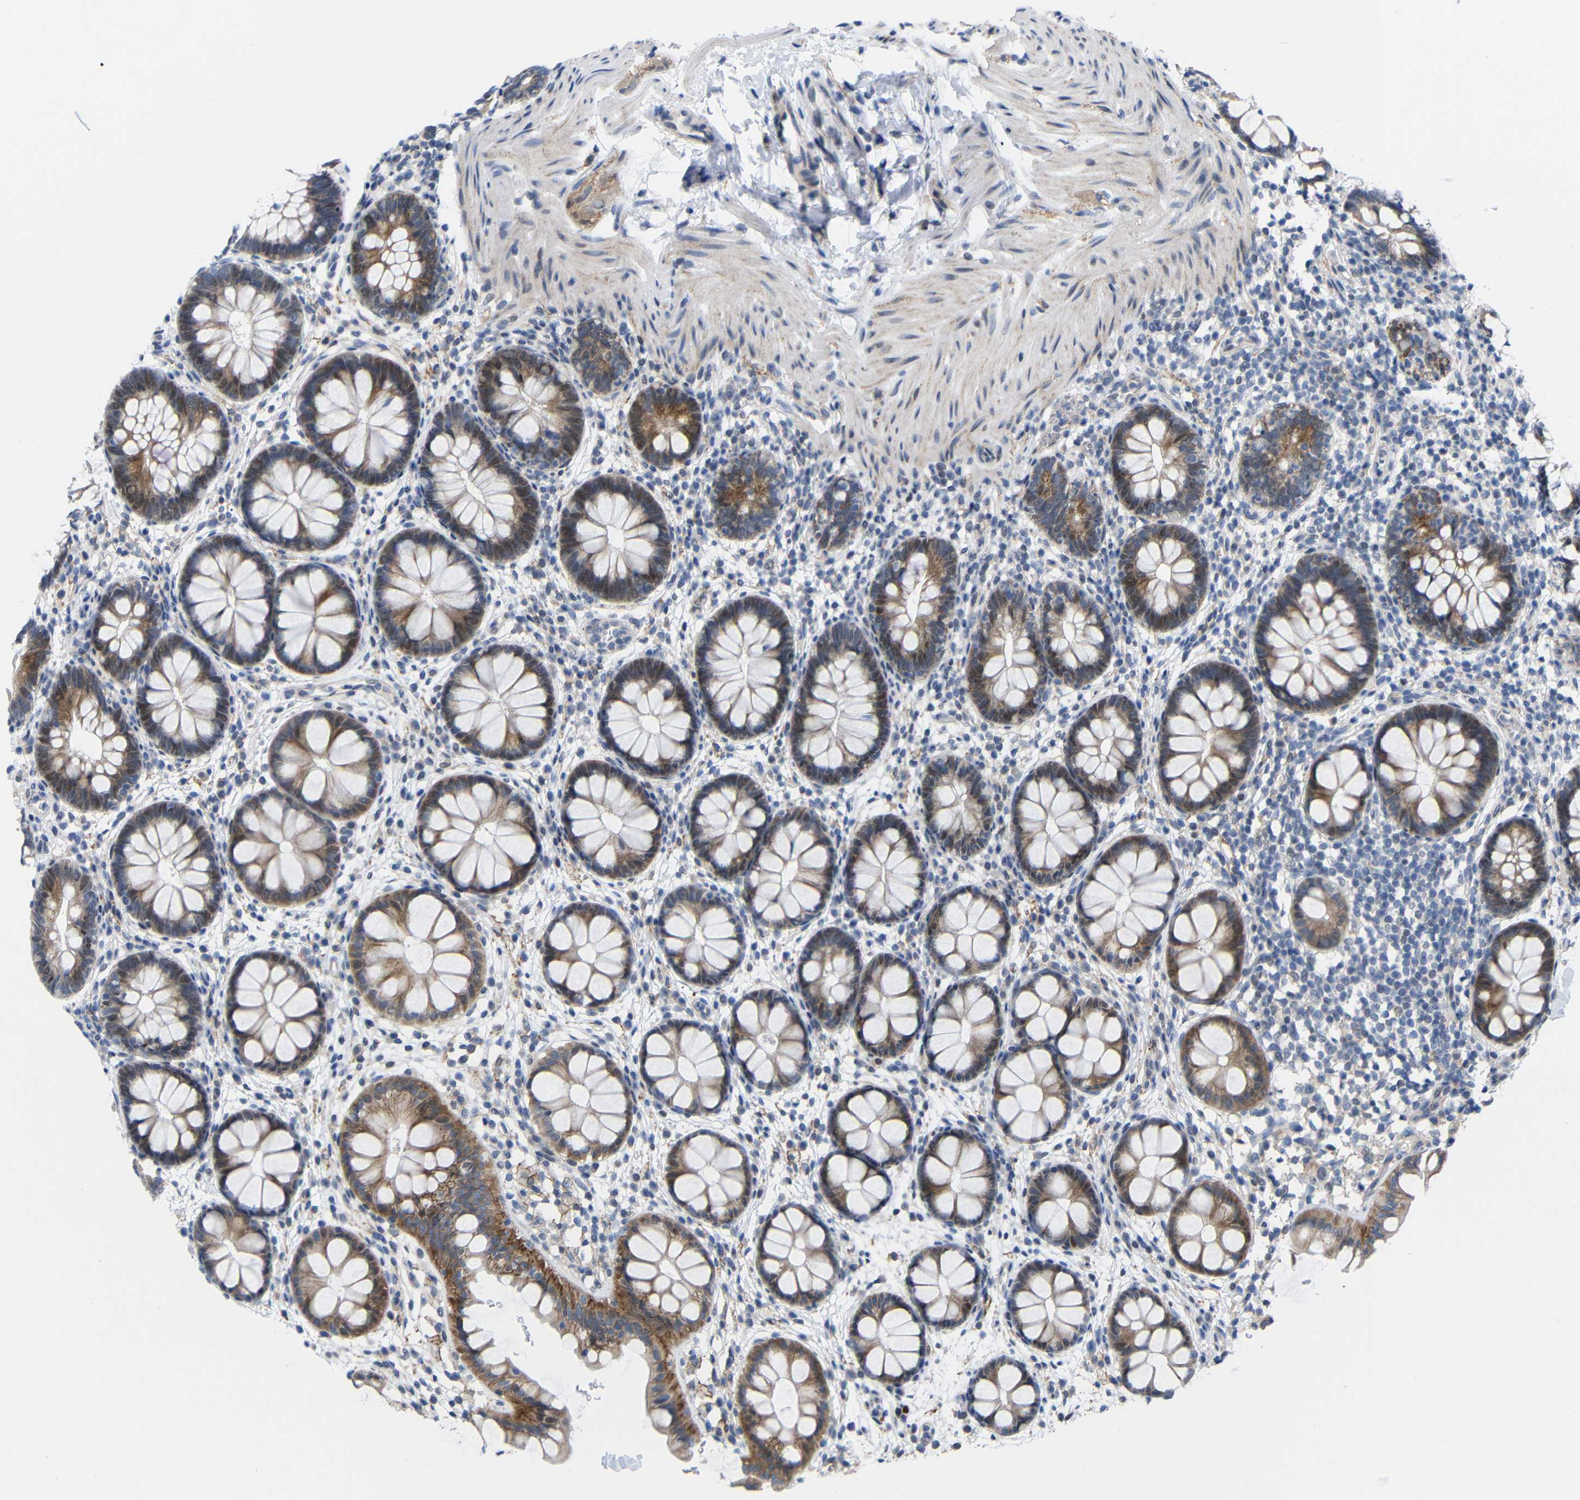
{"staining": {"intensity": "moderate", "quantity": ">75%", "location": "cytoplasmic/membranous"}, "tissue": "rectum", "cell_type": "Glandular cells", "image_type": "normal", "snomed": [{"axis": "morphology", "description": "Normal tissue, NOS"}, {"axis": "topography", "description": "Rectum"}], "caption": "Immunohistochemistry (IHC) histopathology image of unremarkable rectum: human rectum stained using IHC shows medium levels of moderate protein expression localized specifically in the cytoplasmic/membranous of glandular cells, appearing as a cytoplasmic/membranous brown color.", "gene": "CMTM1", "patient": {"sex": "female", "age": 24}}